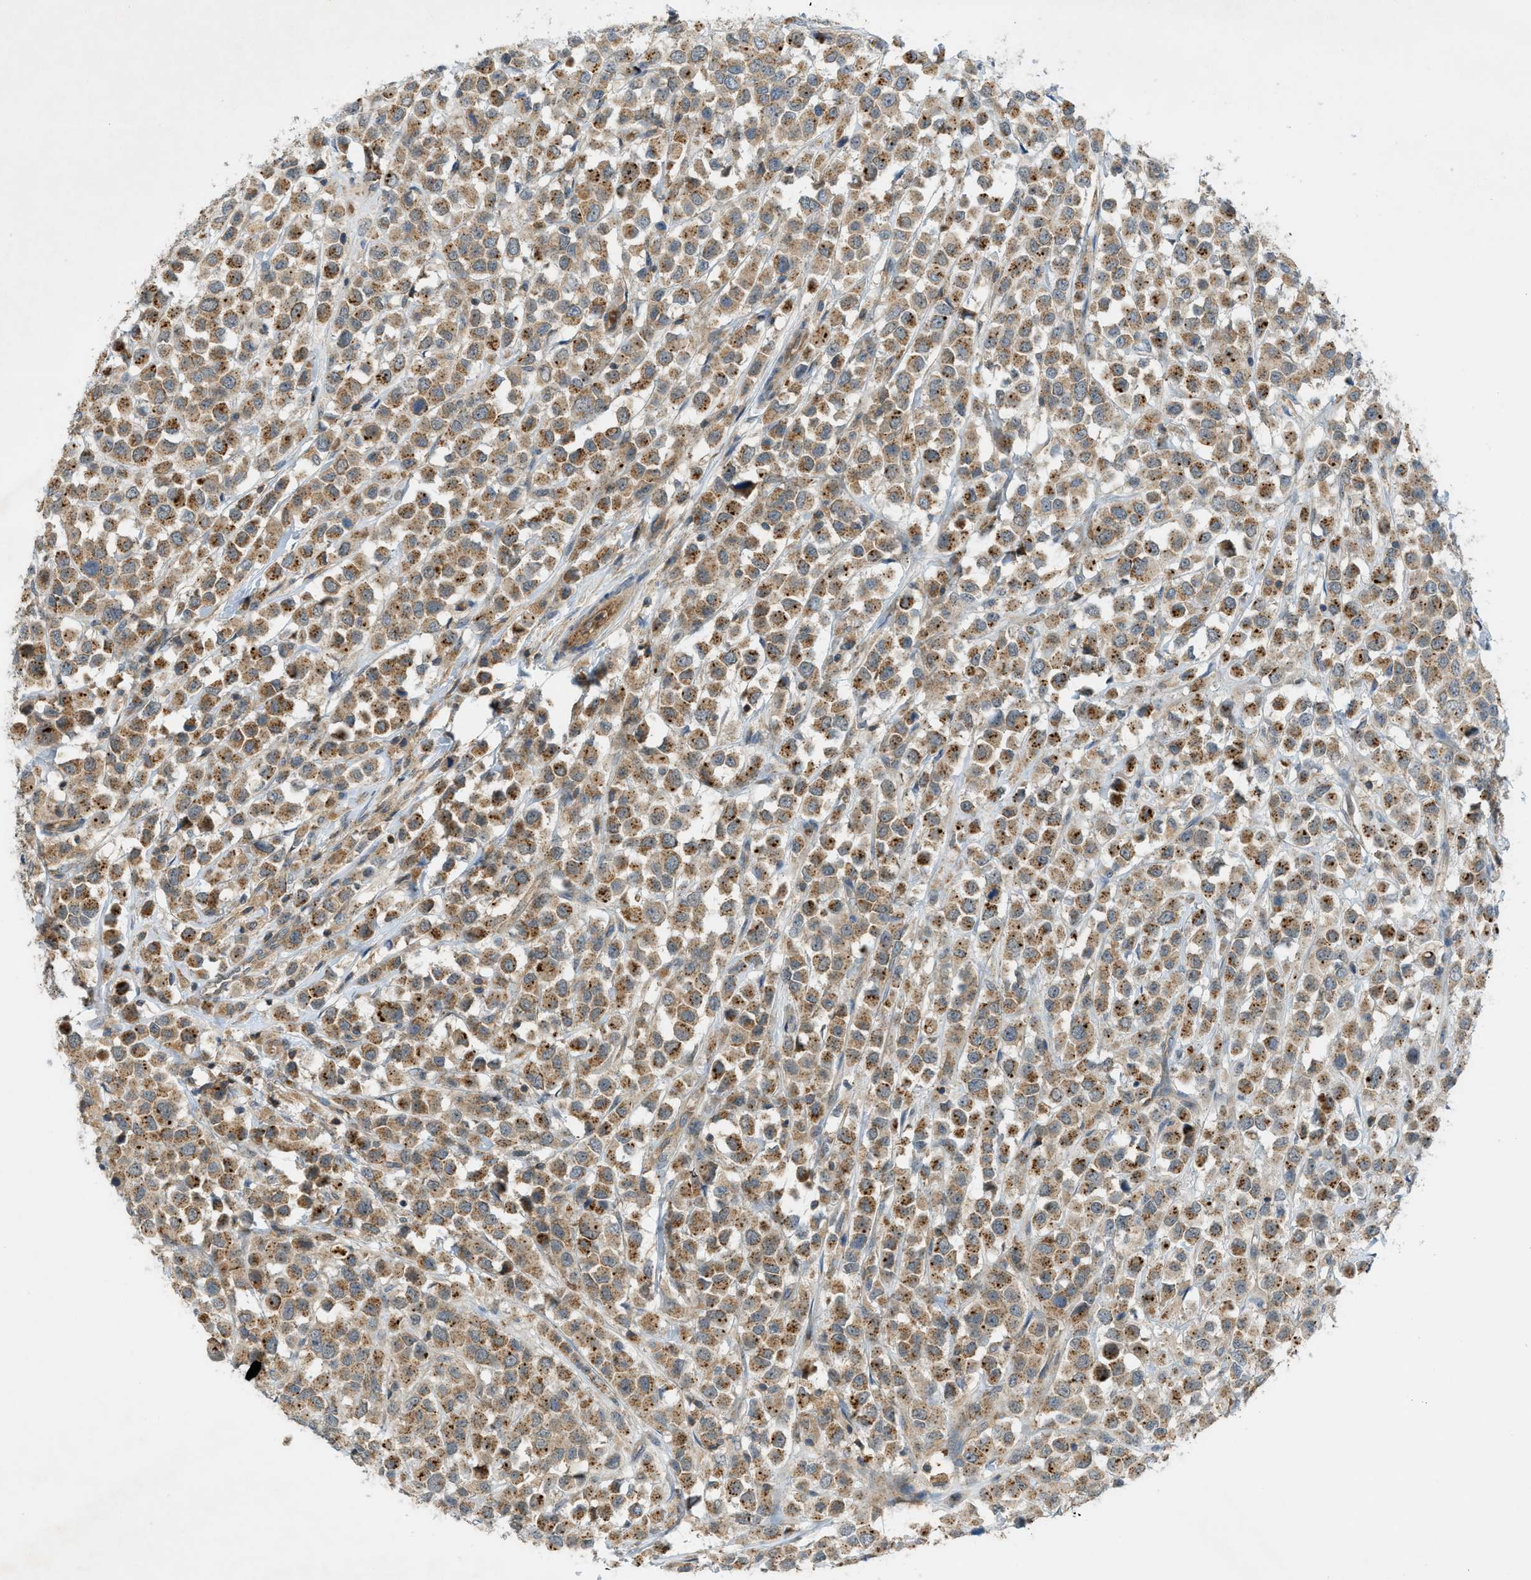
{"staining": {"intensity": "moderate", "quantity": ">75%", "location": "cytoplasmic/membranous"}, "tissue": "breast cancer", "cell_type": "Tumor cells", "image_type": "cancer", "snomed": [{"axis": "morphology", "description": "Duct carcinoma"}, {"axis": "topography", "description": "Breast"}], "caption": "Approximately >75% of tumor cells in invasive ductal carcinoma (breast) exhibit moderate cytoplasmic/membranous protein expression as visualized by brown immunohistochemical staining.", "gene": "GRK6", "patient": {"sex": "female", "age": 61}}